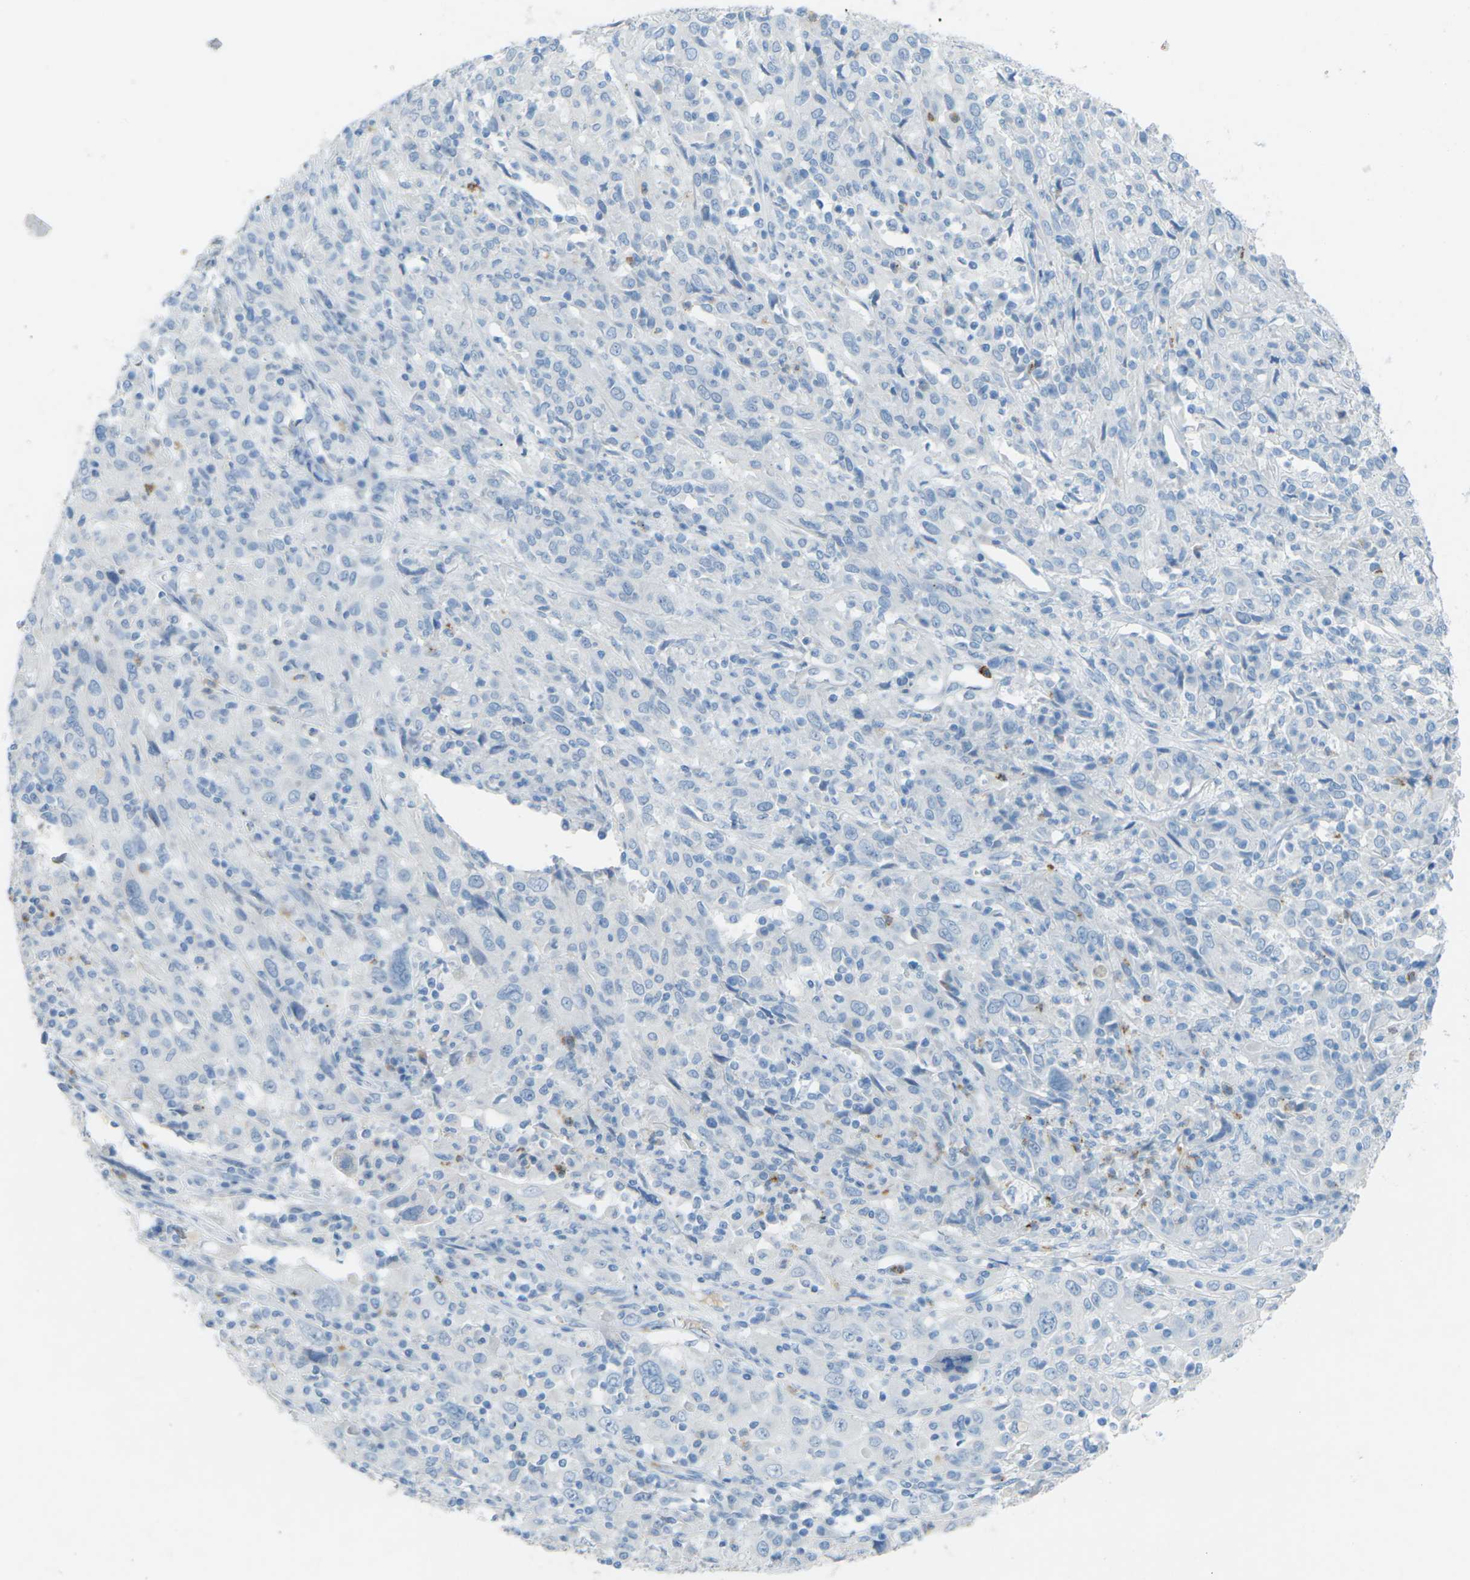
{"staining": {"intensity": "negative", "quantity": "none", "location": "none"}, "tissue": "cervical cancer", "cell_type": "Tumor cells", "image_type": "cancer", "snomed": [{"axis": "morphology", "description": "Squamous cell carcinoma, NOS"}, {"axis": "topography", "description": "Cervix"}], "caption": "Immunohistochemical staining of human cervical squamous cell carcinoma exhibits no significant expression in tumor cells.", "gene": "CDH16", "patient": {"sex": "female", "age": 46}}